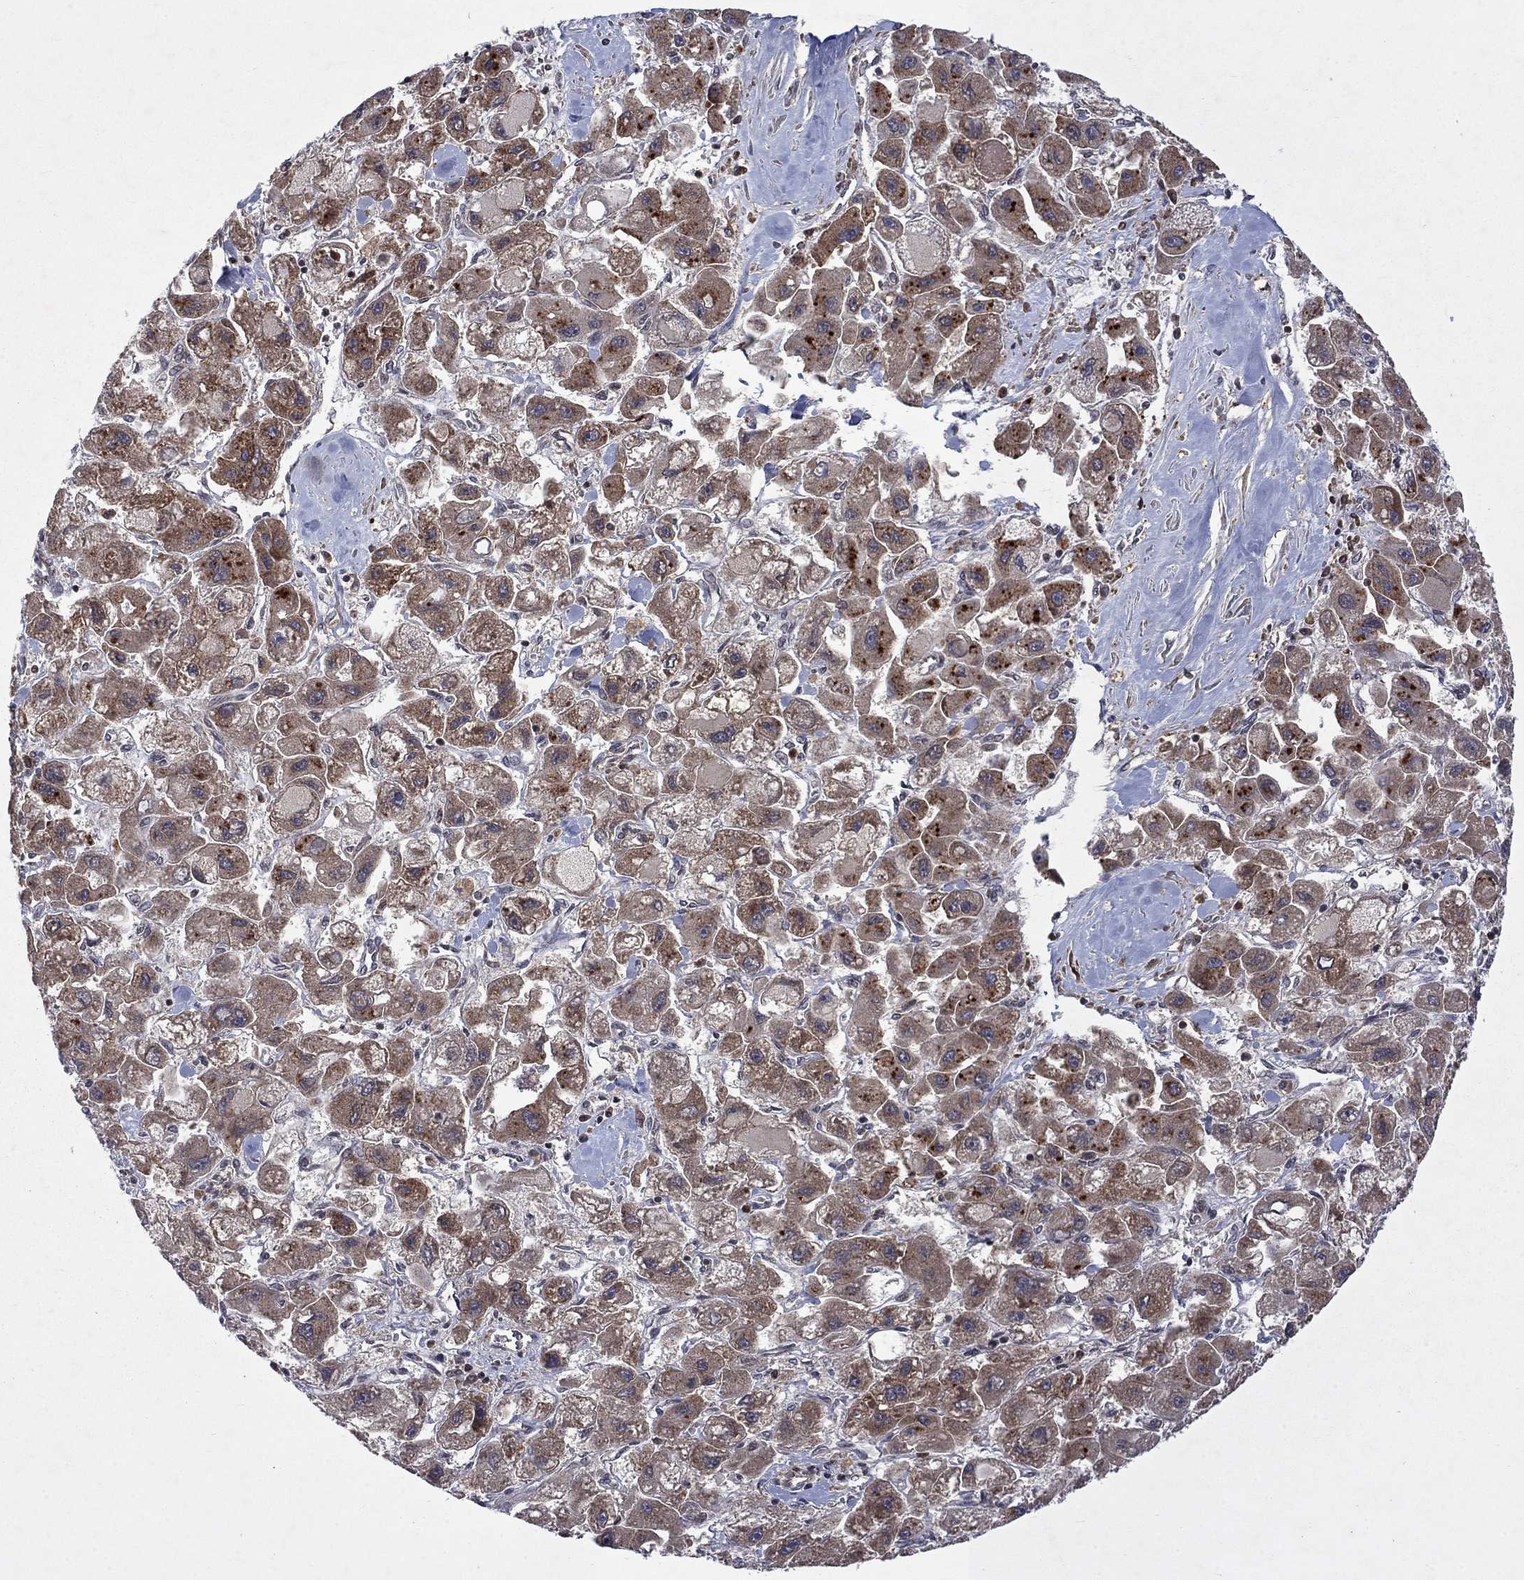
{"staining": {"intensity": "moderate", "quantity": ">75%", "location": "cytoplasmic/membranous"}, "tissue": "liver cancer", "cell_type": "Tumor cells", "image_type": "cancer", "snomed": [{"axis": "morphology", "description": "Carcinoma, Hepatocellular, NOS"}, {"axis": "topography", "description": "Liver"}], "caption": "IHC histopathology image of neoplastic tissue: hepatocellular carcinoma (liver) stained using IHC demonstrates medium levels of moderate protein expression localized specifically in the cytoplasmic/membranous of tumor cells, appearing as a cytoplasmic/membranous brown color.", "gene": "TMEM33", "patient": {"sex": "male", "age": 24}}